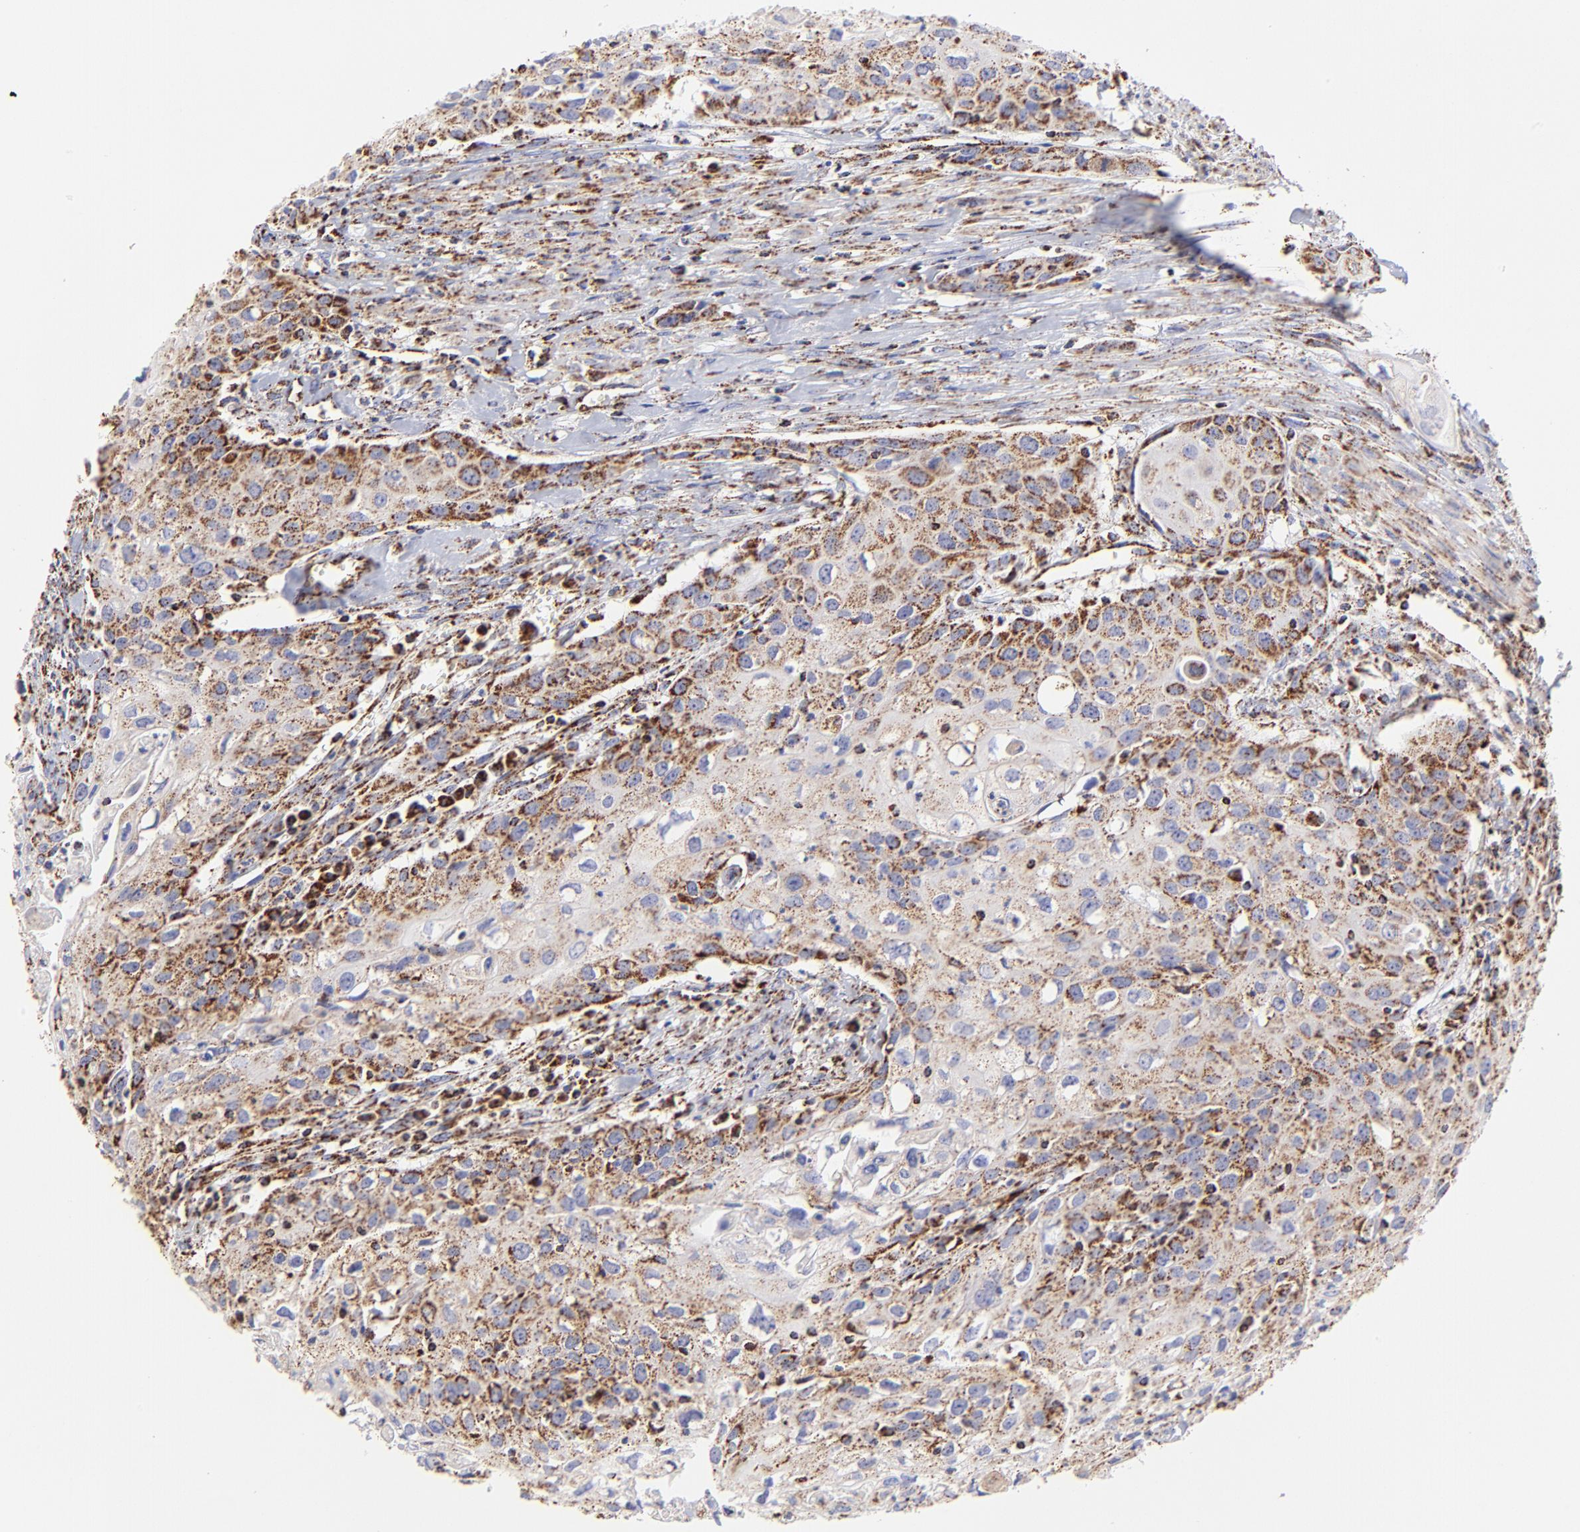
{"staining": {"intensity": "moderate", "quantity": ">75%", "location": "cytoplasmic/membranous"}, "tissue": "urothelial cancer", "cell_type": "Tumor cells", "image_type": "cancer", "snomed": [{"axis": "morphology", "description": "Urothelial carcinoma, High grade"}, {"axis": "topography", "description": "Urinary bladder"}], "caption": "Brown immunohistochemical staining in human high-grade urothelial carcinoma demonstrates moderate cytoplasmic/membranous expression in about >75% of tumor cells. (DAB IHC, brown staining for protein, blue staining for nuclei).", "gene": "ECH1", "patient": {"sex": "male", "age": 54}}